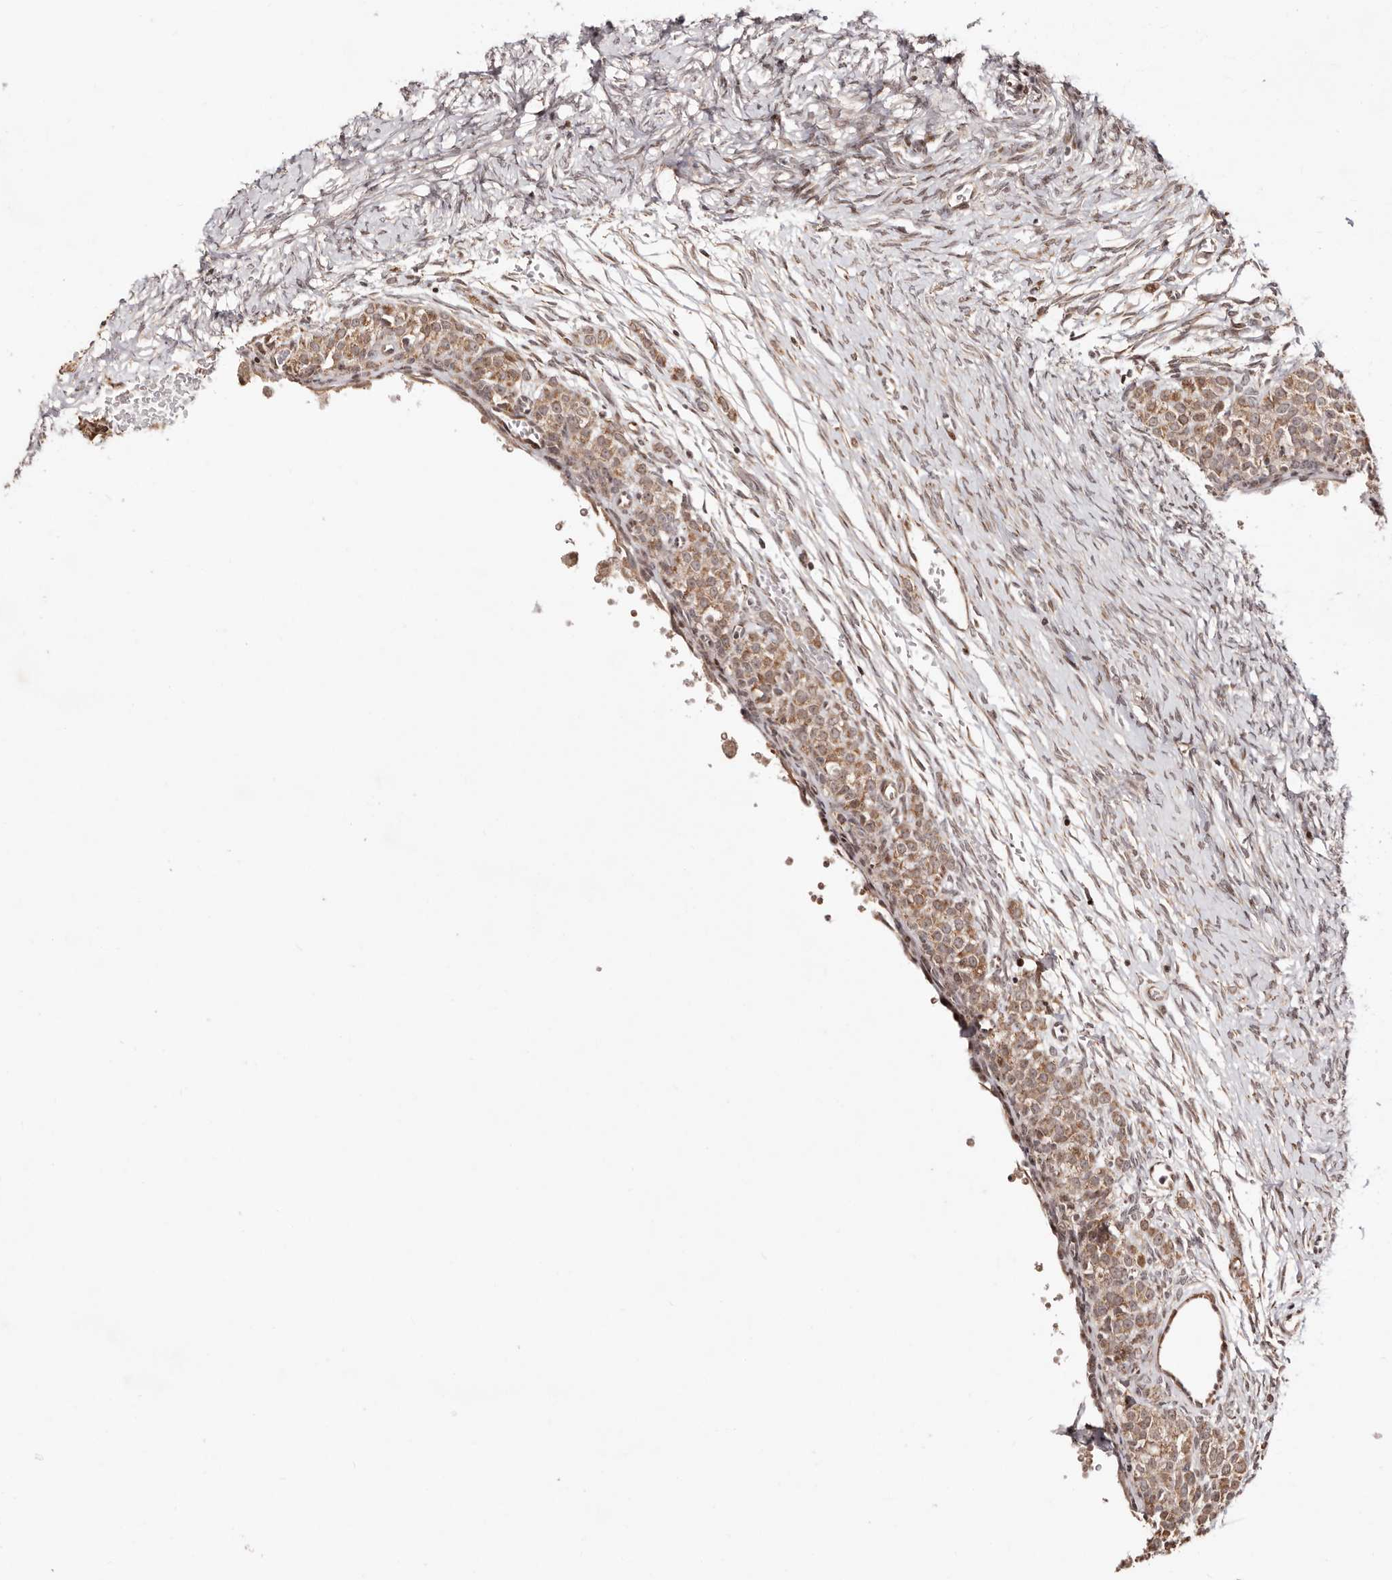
{"staining": {"intensity": "moderate", "quantity": "25%-75%", "location": "nuclear"}, "tissue": "ovary", "cell_type": "Ovarian stroma cells", "image_type": "normal", "snomed": [{"axis": "morphology", "description": "Adenocarcinoma, NOS"}, {"axis": "topography", "description": "Endometrium"}], "caption": "A medium amount of moderate nuclear staining is appreciated in about 25%-75% of ovarian stroma cells in benign ovary. (DAB (3,3'-diaminobenzidine) IHC, brown staining for protein, blue staining for nuclei).", "gene": "HIVEP3", "patient": {"sex": "female", "age": 32}}